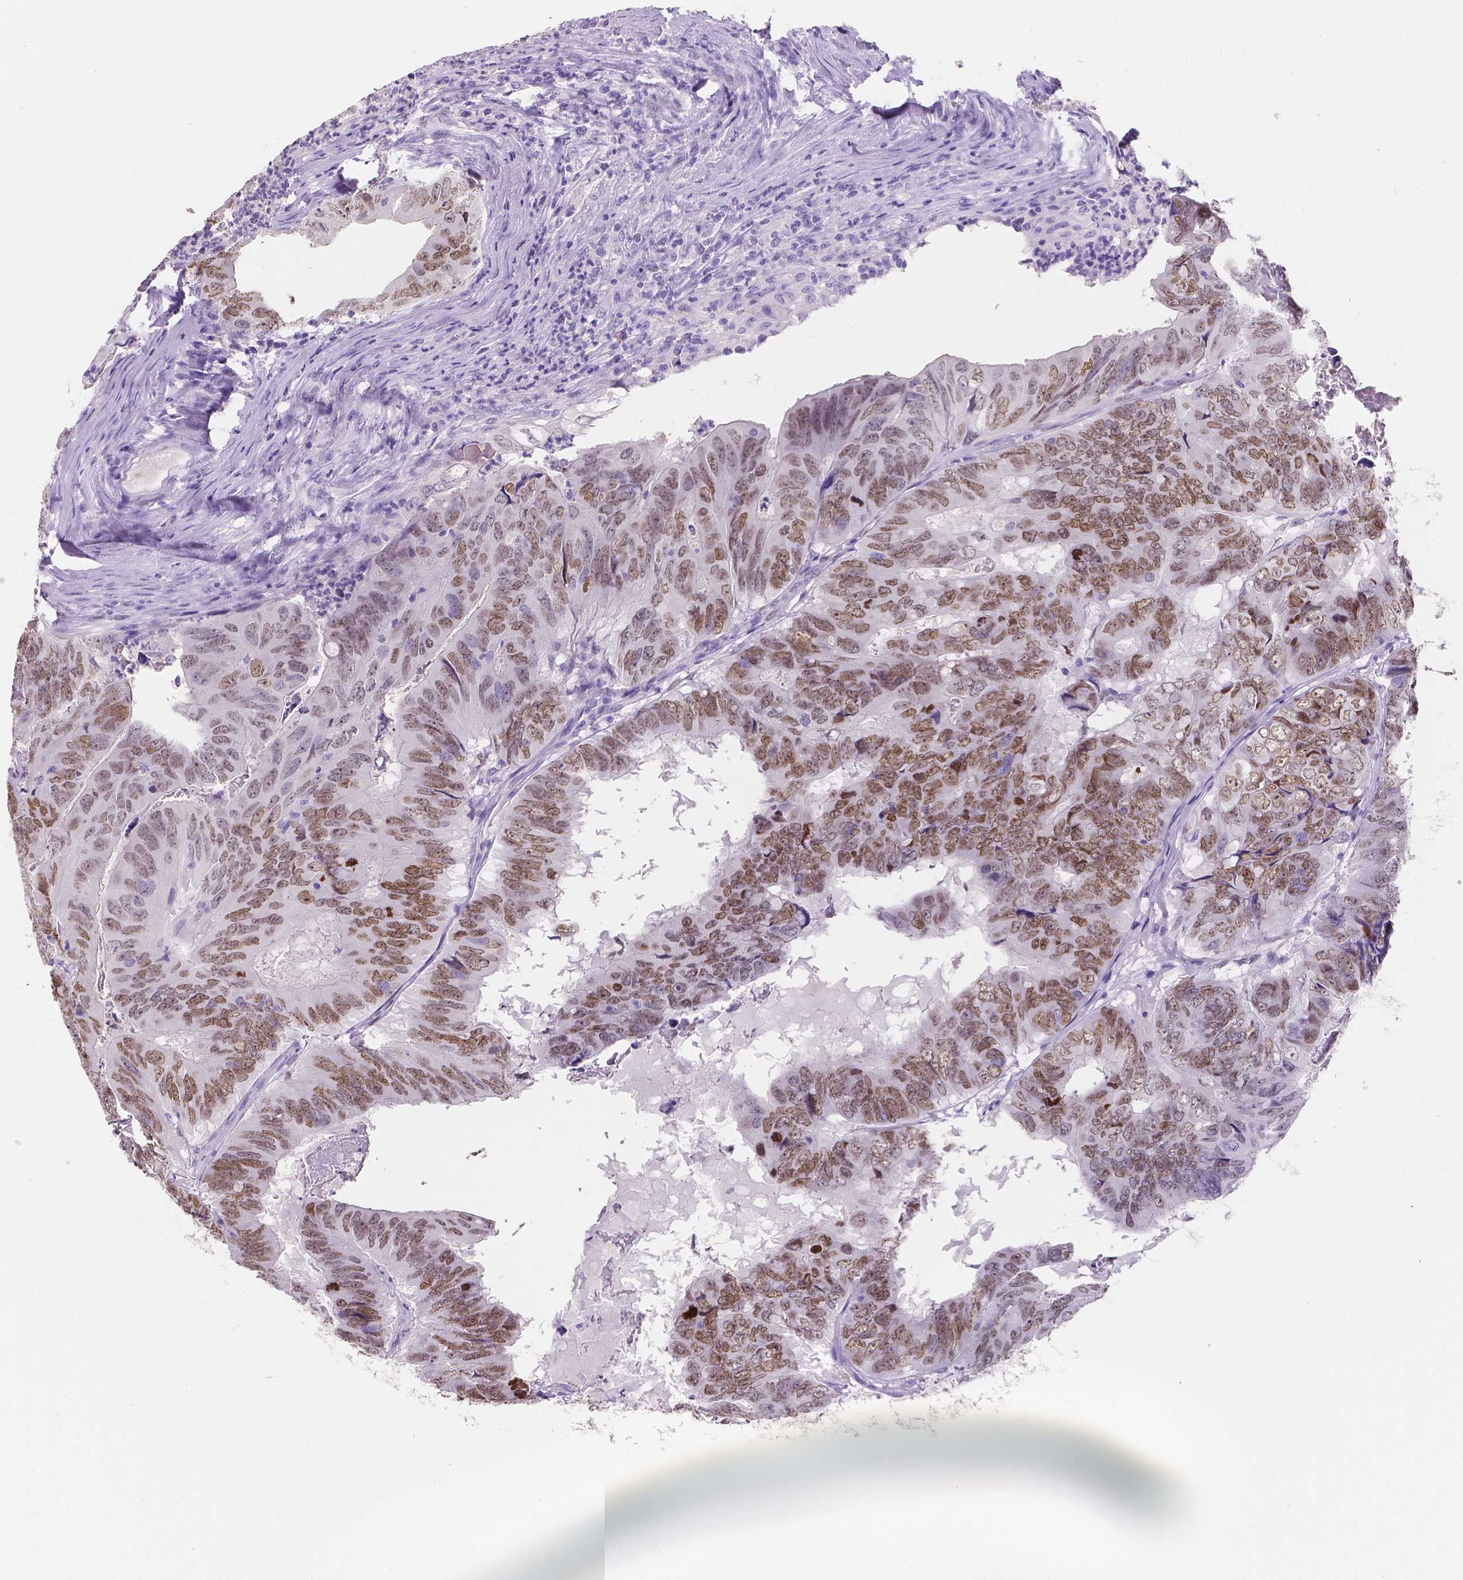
{"staining": {"intensity": "moderate", "quantity": "25%-75%", "location": "nuclear"}, "tissue": "colorectal cancer", "cell_type": "Tumor cells", "image_type": "cancer", "snomed": [{"axis": "morphology", "description": "Adenocarcinoma, NOS"}, {"axis": "topography", "description": "Colon"}], "caption": "Tumor cells exhibit medium levels of moderate nuclear positivity in approximately 25%-75% of cells in colorectal adenocarcinoma.", "gene": "SATB2", "patient": {"sex": "male", "age": 79}}